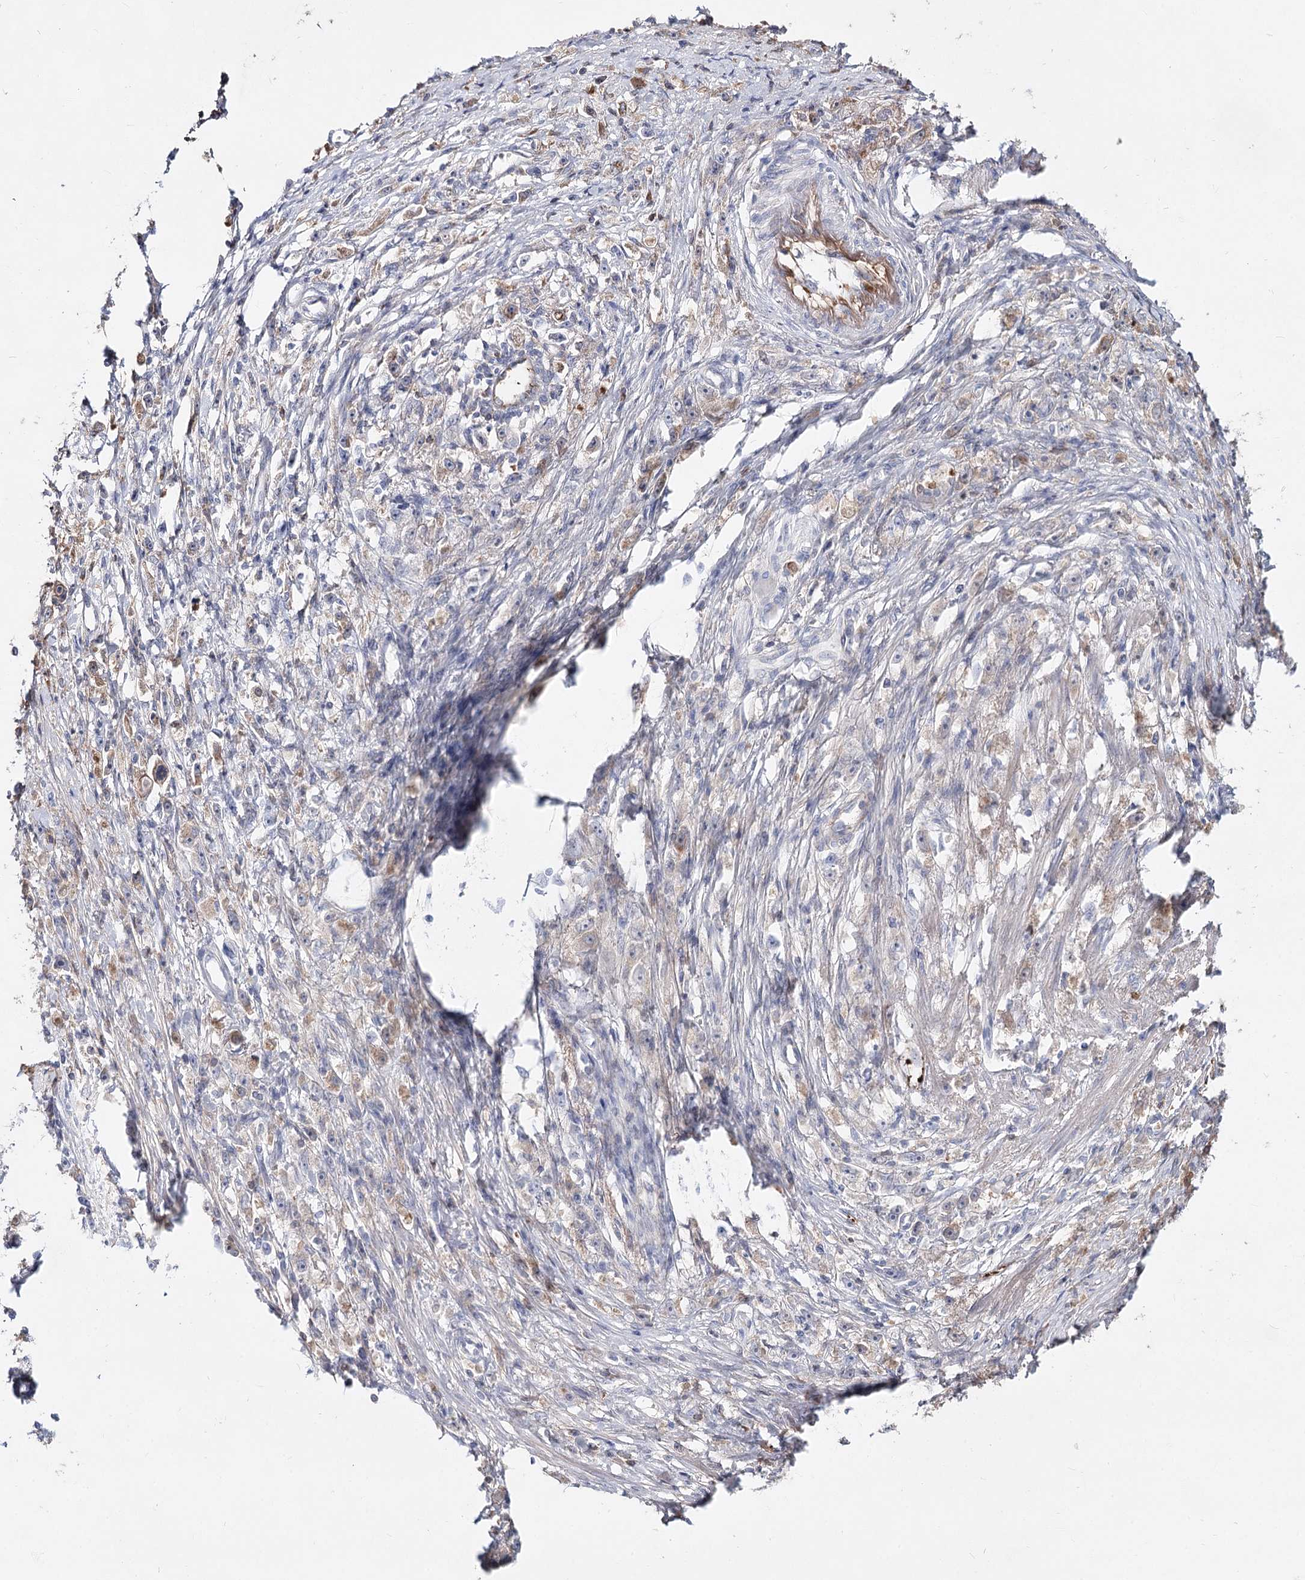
{"staining": {"intensity": "weak", "quantity": "25%-75%", "location": "cytoplasmic/membranous"}, "tissue": "stomach cancer", "cell_type": "Tumor cells", "image_type": "cancer", "snomed": [{"axis": "morphology", "description": "Adenocarcinoma, NOS"}, {"axis": "topography", "description": "Stomach"}], "caption": "Stomach cancer stained for a protein shows weak cytoplasmic/membranous positivity in tumor cells.", "gene": "TASOR2", "patient": {"sex": "female", "age": 59}}